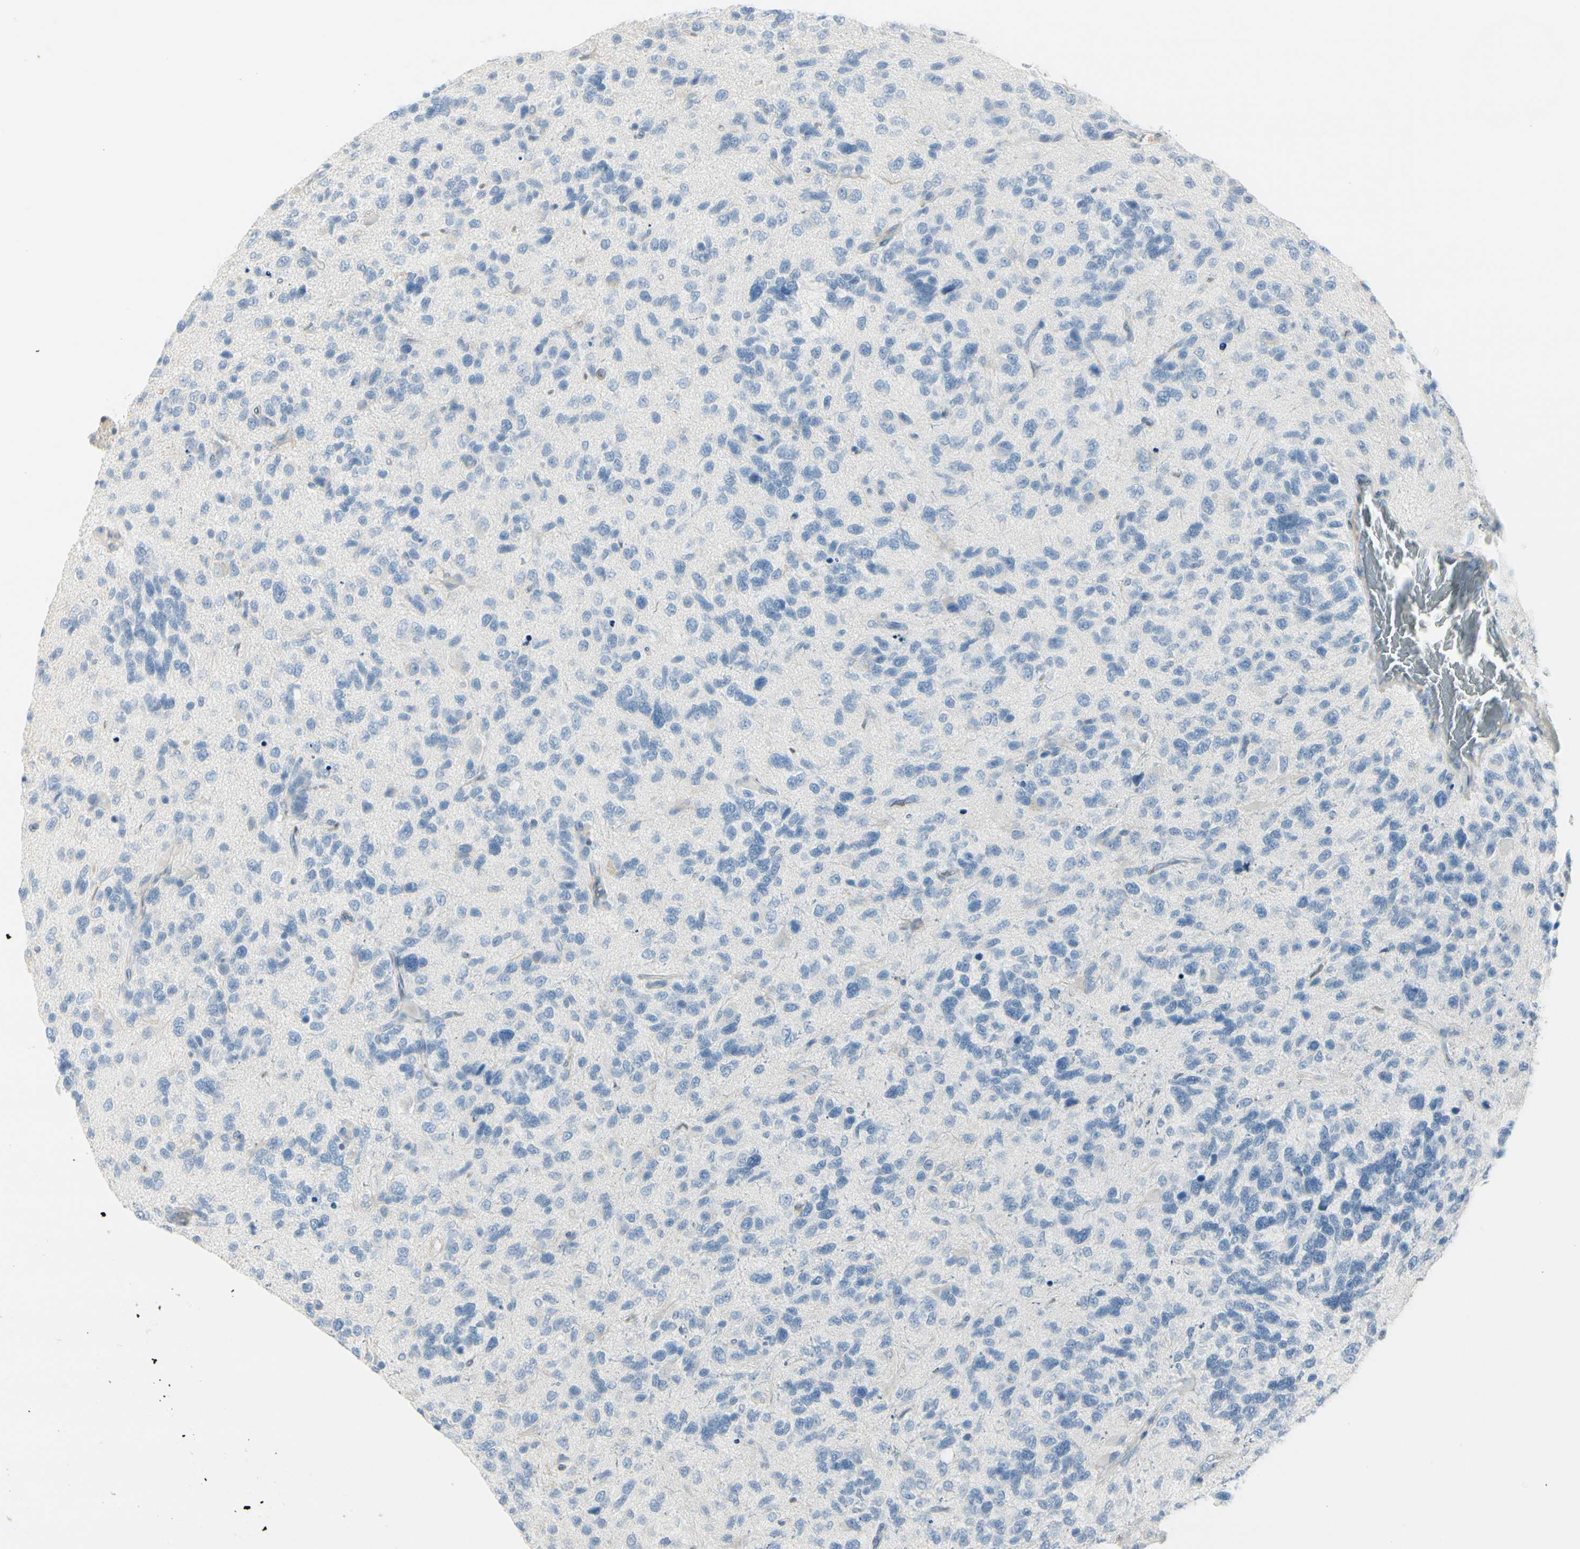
{"staining": {"intensity": "negative", "quantity": "none", "location": "none"}, "tissue": "glioma", "cell_type": "Tumor cells", "image_type": "cancer", "snomed": [{"axis": "morphology", "description": "Glioma, malignant, High grade"}, {"axis": "topography", "description": "Brain"}], "caption": "This is a micrograph of IHC staining of glioma, which shows no expression in tumor cells. (DAB (3,3'-diaminobenzidine) immunohistochemistry (IHC) with hematoxylin counter stain).", "gene": "CDHR5", "patient": {"sex": "female", "age": 58}}